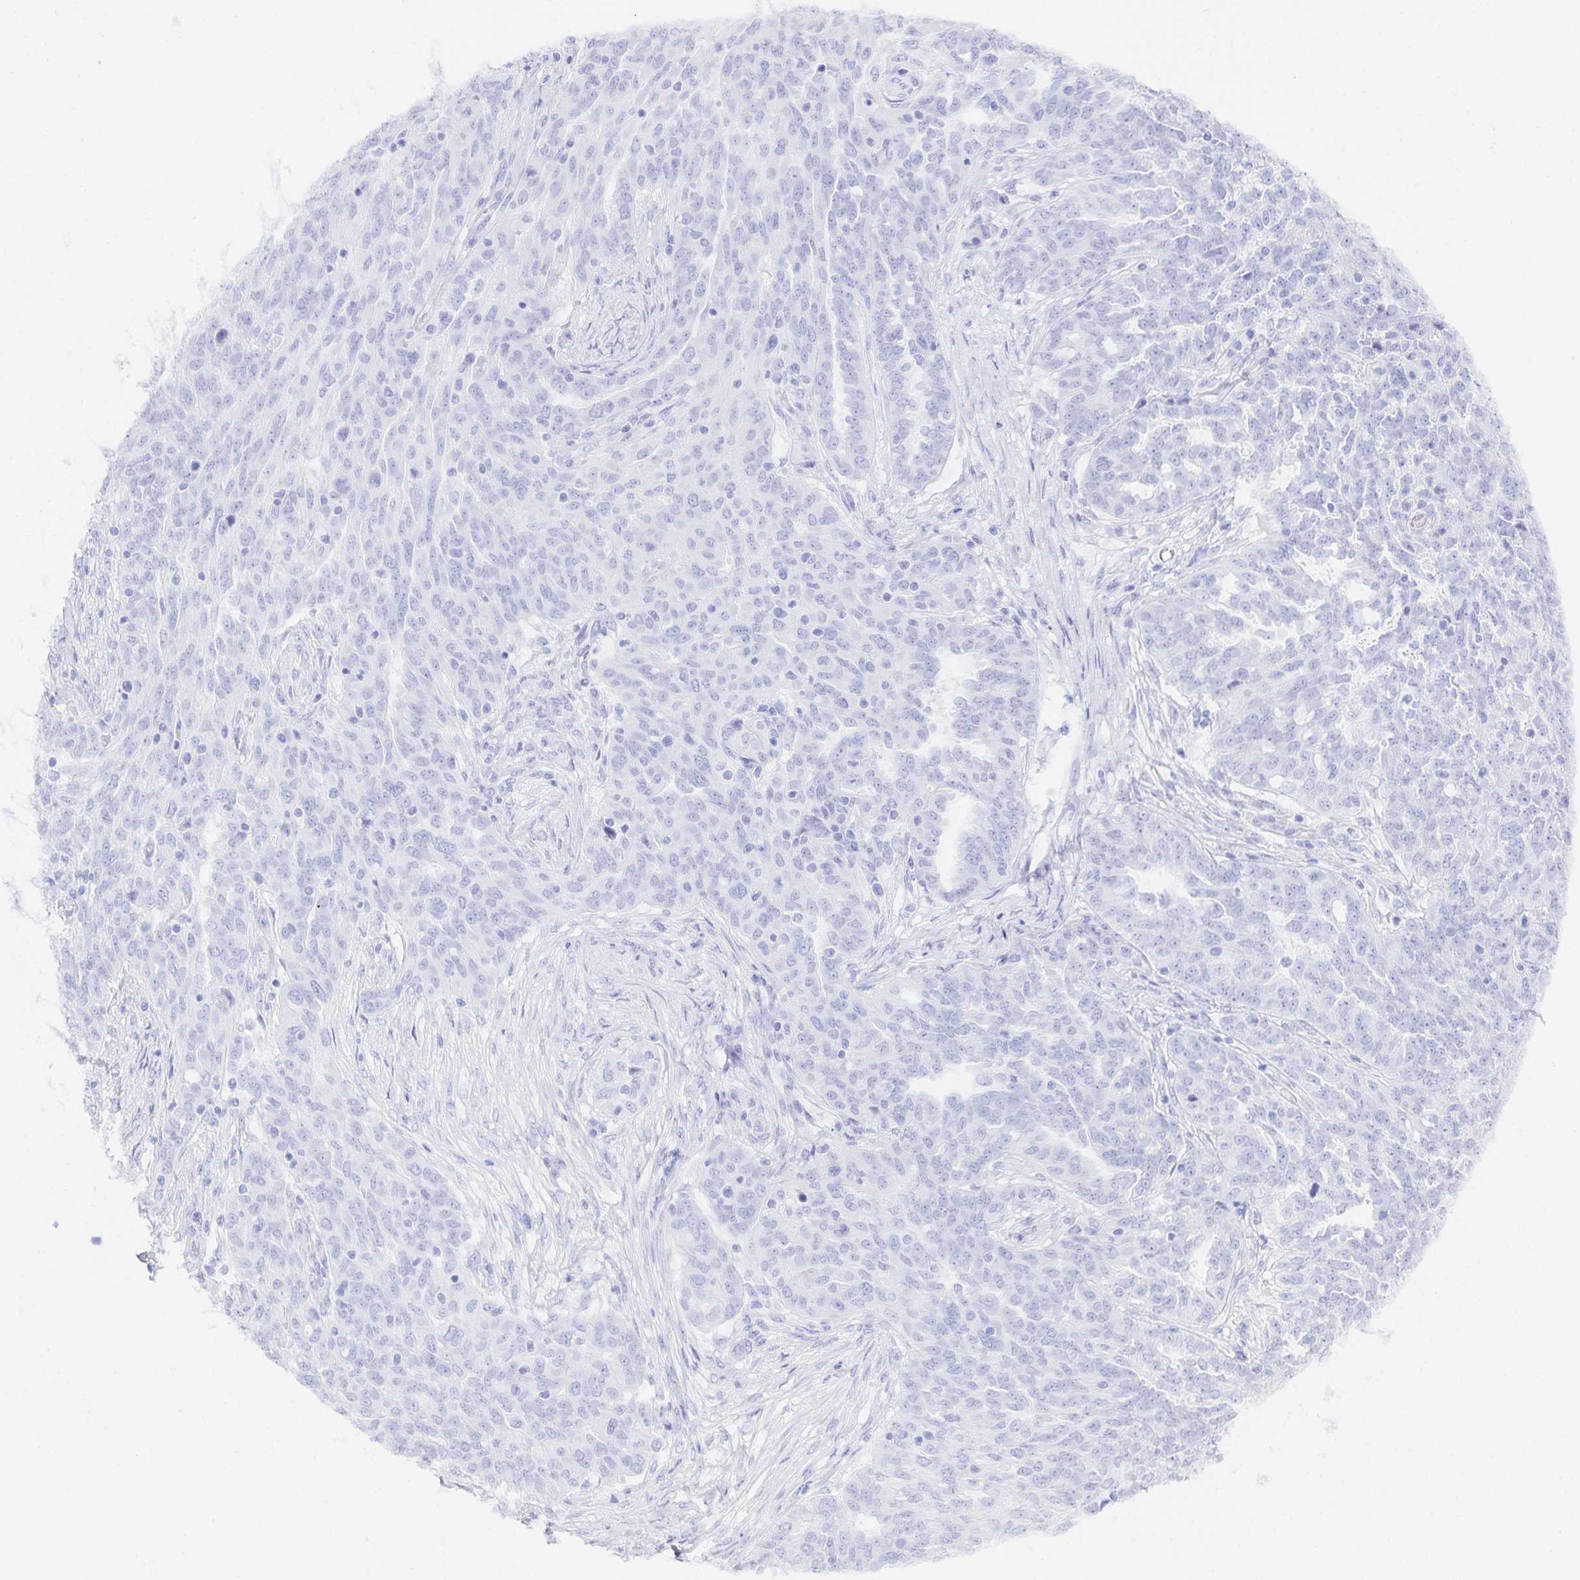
{"staining": {"intensity": "negative", "quantity": "none", "location": "none"}, "tissue": "ovarian cancer", "cell_type": "Tumor cells", "image_type": "cancer", "snomed": [{"axis": "morphology", "description": "Cystadenocarcinoma, serous, NOS"}, {"axis": "topography", "description": "Ovary"}], "caption": "The IHC histopathology image has no significant expression in tumor cells of ovarian cancer tissue.", "gene": "SNTN", "patient": {"sex": "female", "age": 67}}